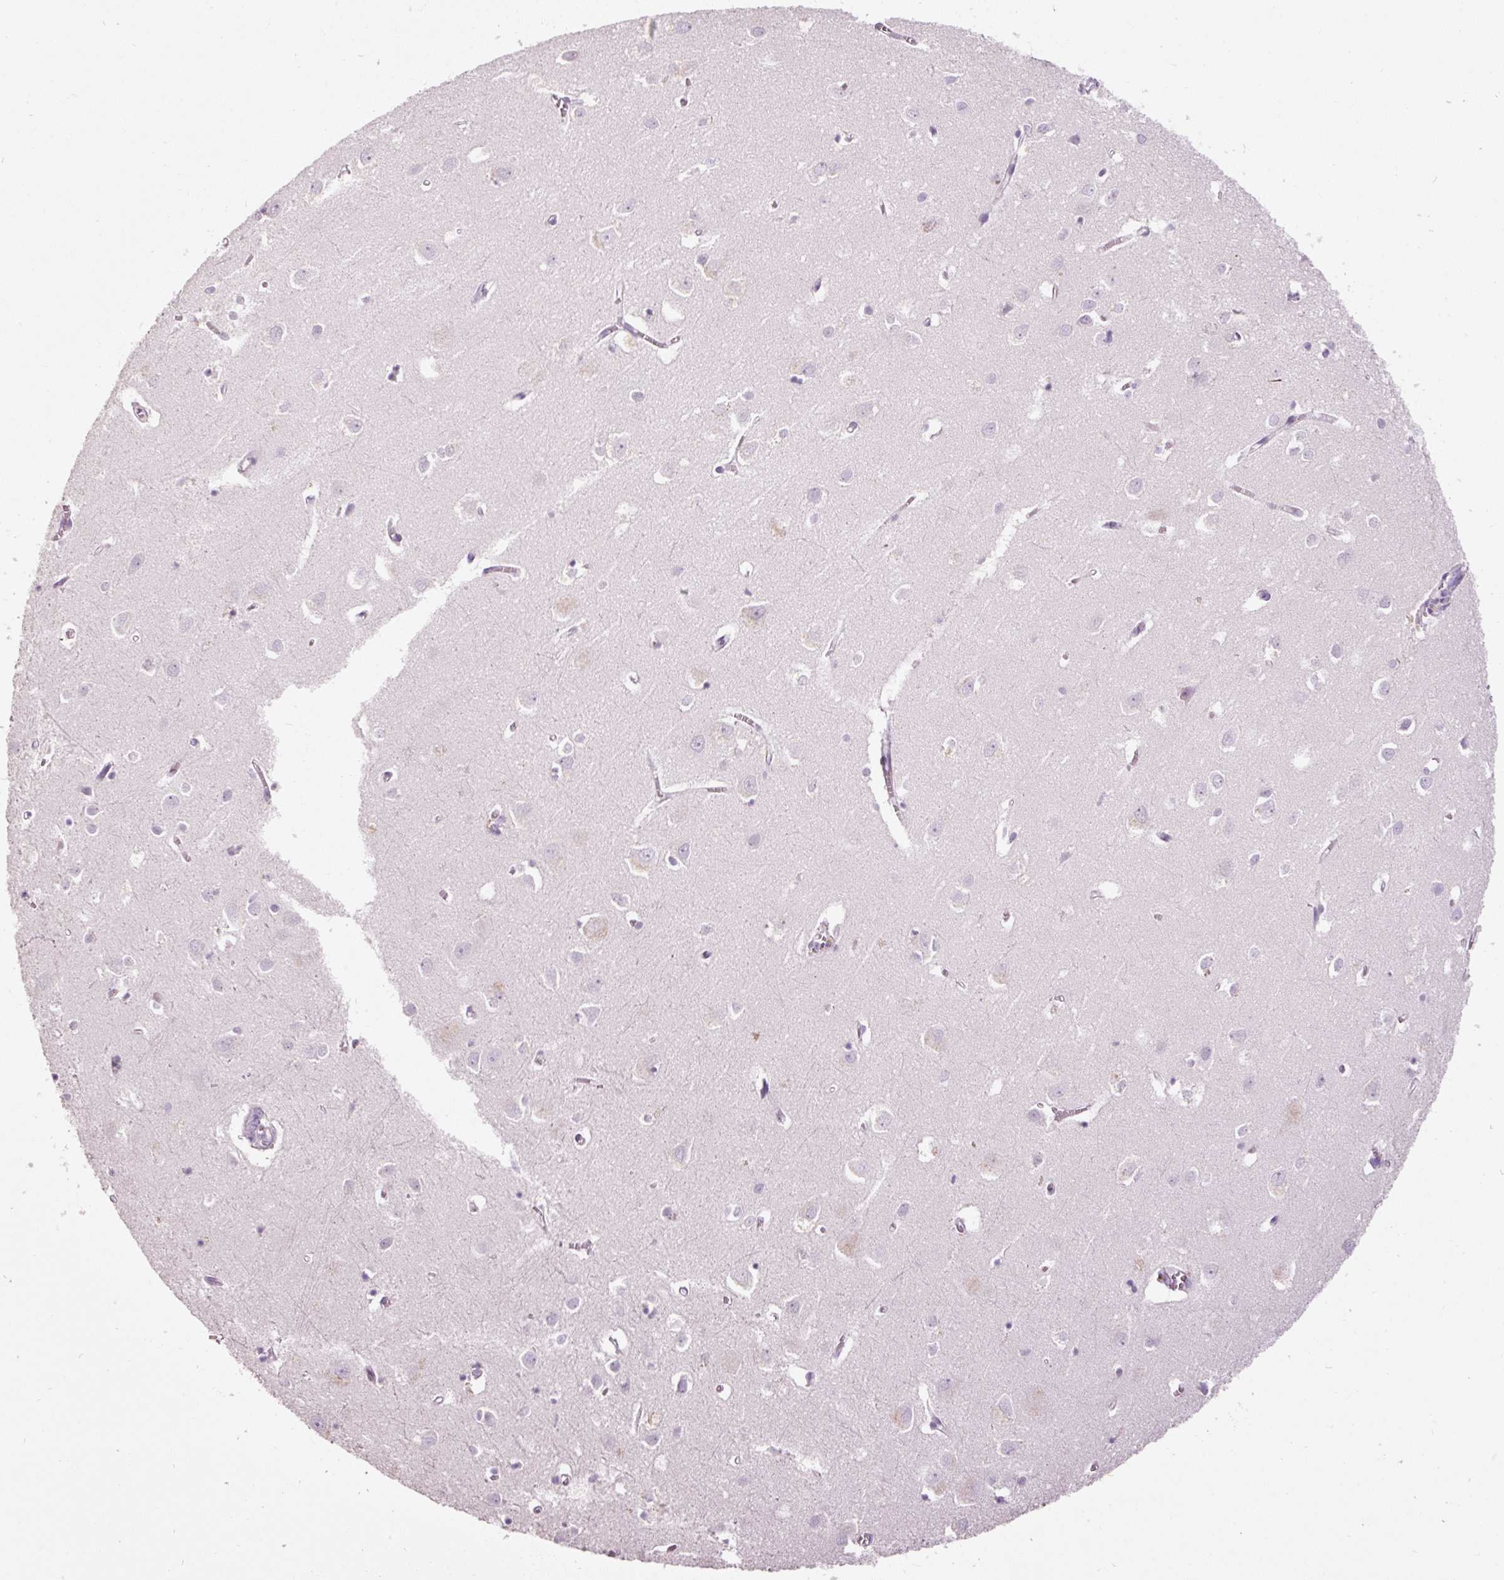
{"staining": {"intensity": "negative", "quantity": "none", "location": "none"}, "tissue": "cerebral cortex", "cell_type": "Endothelial cells", "image_type": "normal", "snomed": [{"axis": "morphology", "description": "Normal tissue, NOS"}, {"axis": "topography", "description": "Cerebral cortex"}], "caption": "Immunohistochemical staining of unremarkable human cerebral cortex demonstrates no significant expression in endothelial cells. (Stains: DAB IHC with hematoxylin counter stain, Microscopy: brightfield microscopy at high magnification).", "gene": "MUC5AC", "patient": {"sex": "male", "age": 70}}